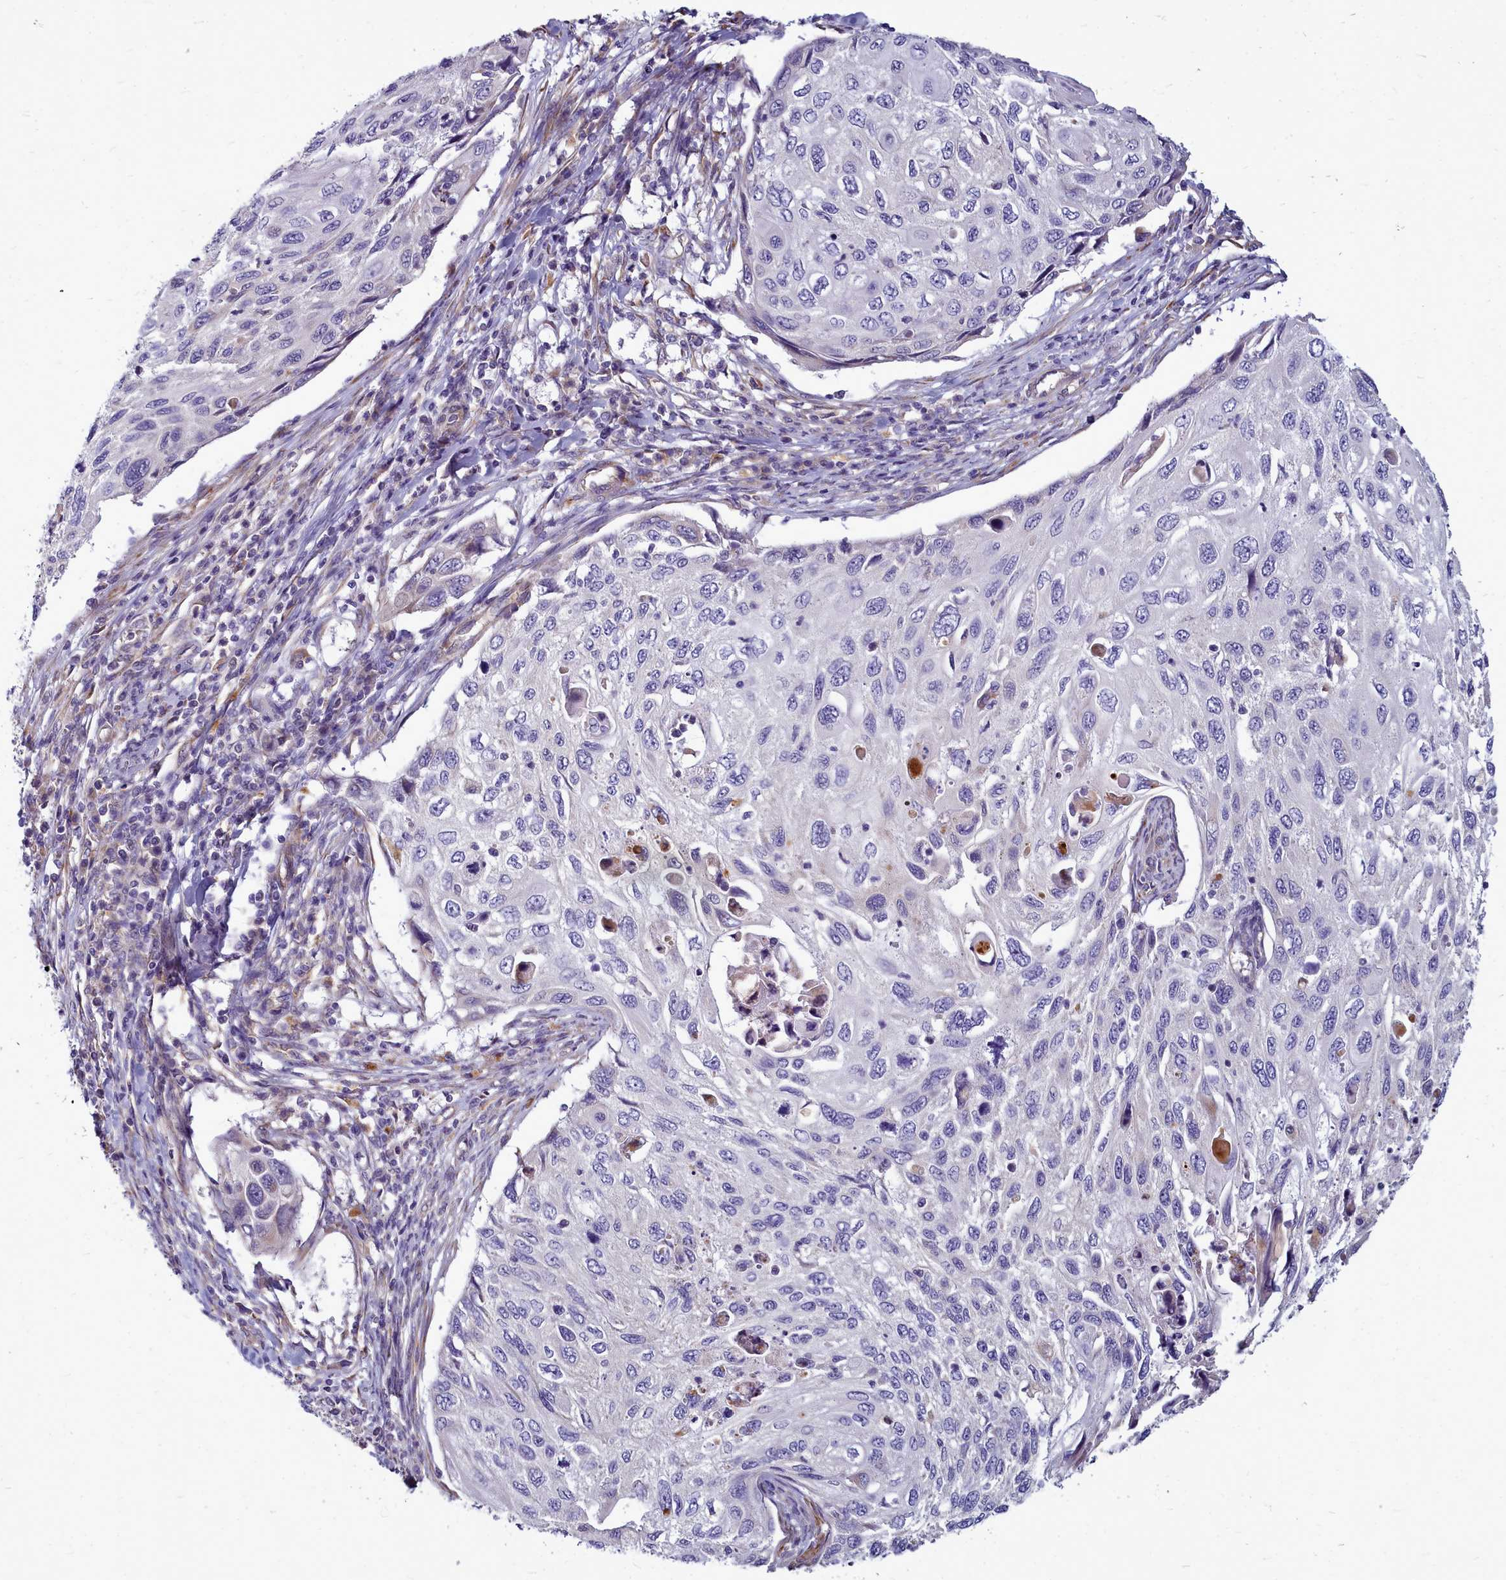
{"staining": {"intensity": "negative", "quantity": "none", "location": "none"}, "tissue": "cervical cancer", "cell_type": "Tumor cells", "image_type": "cancer", "snomed": [{"axis": "morphology", "description": "Squamous cell carcinoma, NOS"}, {"axis": "topography", "description": "Cervix"}], "caption": "This is a micrograph of immunohistochemistry (IHC) staining of cervical cancer (squamous cell carcinoma), which shows no positivity in tumor cells.", "gene": "SMPD4", "patient": {"sex": "female", "age": 70}}